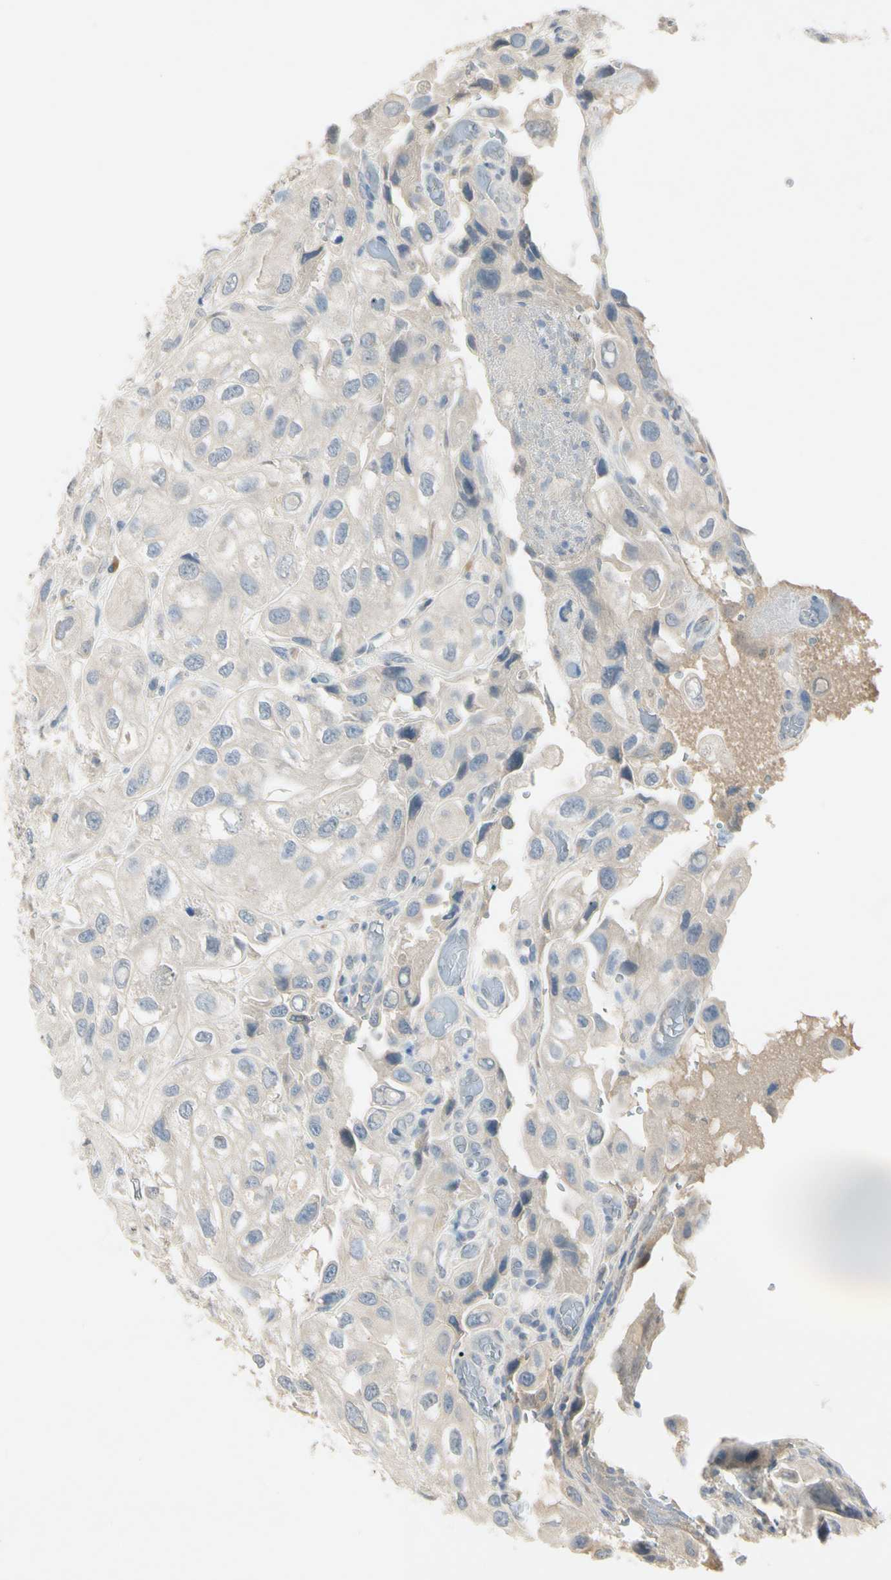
{"staining": {"intensity": "weak", "quantity": "25%-75%", "location": "cytoplasmic/membranous"}, "tissue": "urothelial cancer", "cell_type": "Tumor cells", "image_type": "cancer", "snomed": [{"axis": "morphology", "description": "Urothelial carcinoma, High grade"}, {"axis": "topography", "description": "Urinary bladder"}], "caption": "Tumor cells demonstrate weak cytoplasmic/membranous staining in about 25%-75% of cells in urothelial carcinoma (high-grade).", "gene": "PRSS21", "patient": {"sex": "female", "age": 64}}